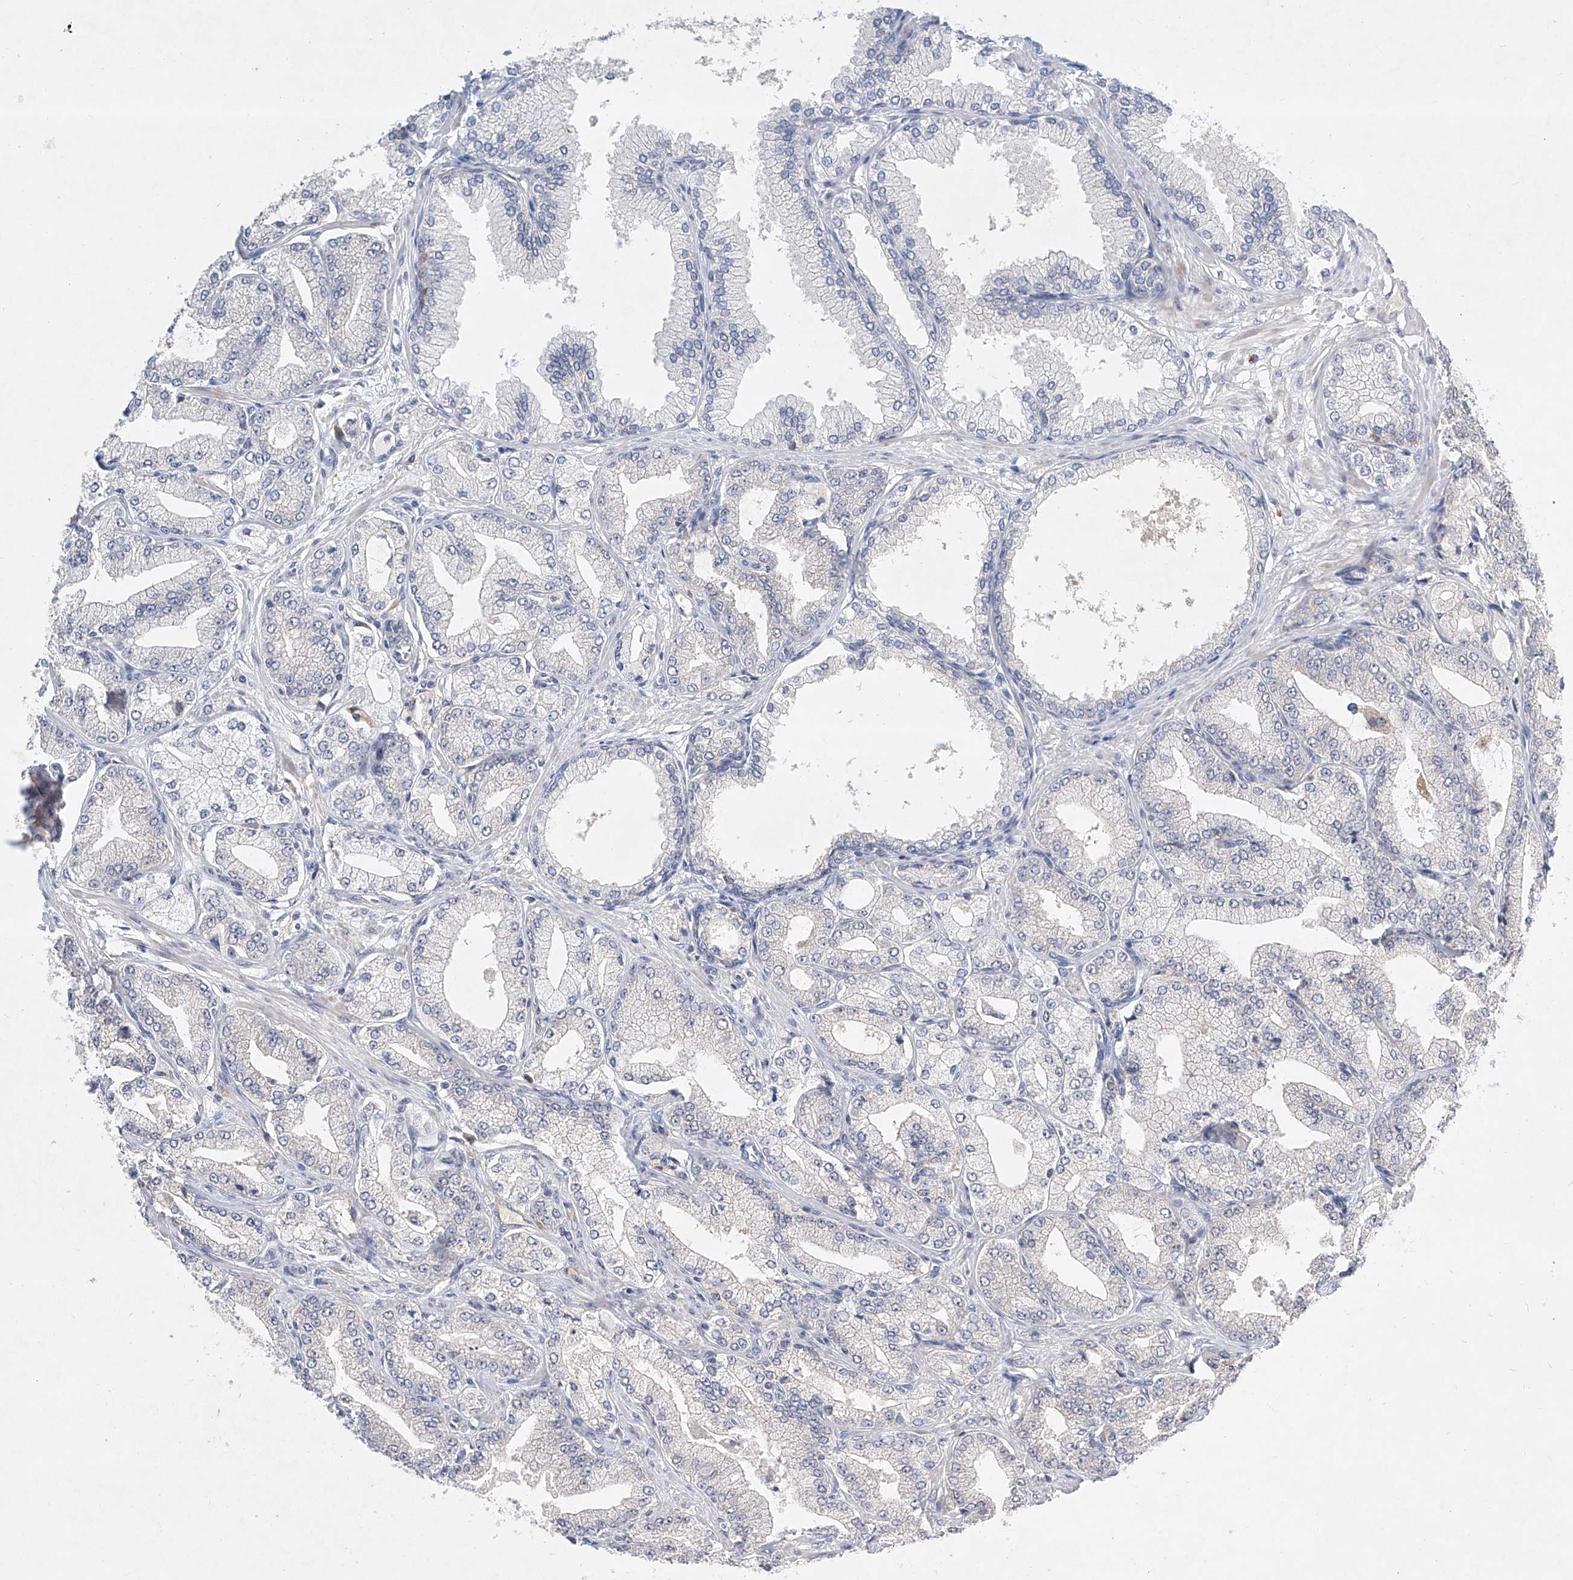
{"staining": {"intensity": "negative", "quantity": "none", "location": "none"}, "tissue": "prostate cancer", "cell_type": "Tumor cells", "image_type": "cancer", "snomed": [{"axis": "morphology", "description": "Adenocarcinoma, Low grade"}, {"axis": "topography", "description": "Prostate"}], "caption": "A histopathology image of prostate cancer (adenocarcinoma (low-grade)) stained for a protein displays no brown staining in tumor cells. (Stains: DAB (3,3'-diaminobenzidine) immunohistochemistry with hematoxylin counter stain, Microscopy: brightfield microscopy at high magnification).", "gene": "CARMIL1", "patient": {"sex": "male", "age": 63}}